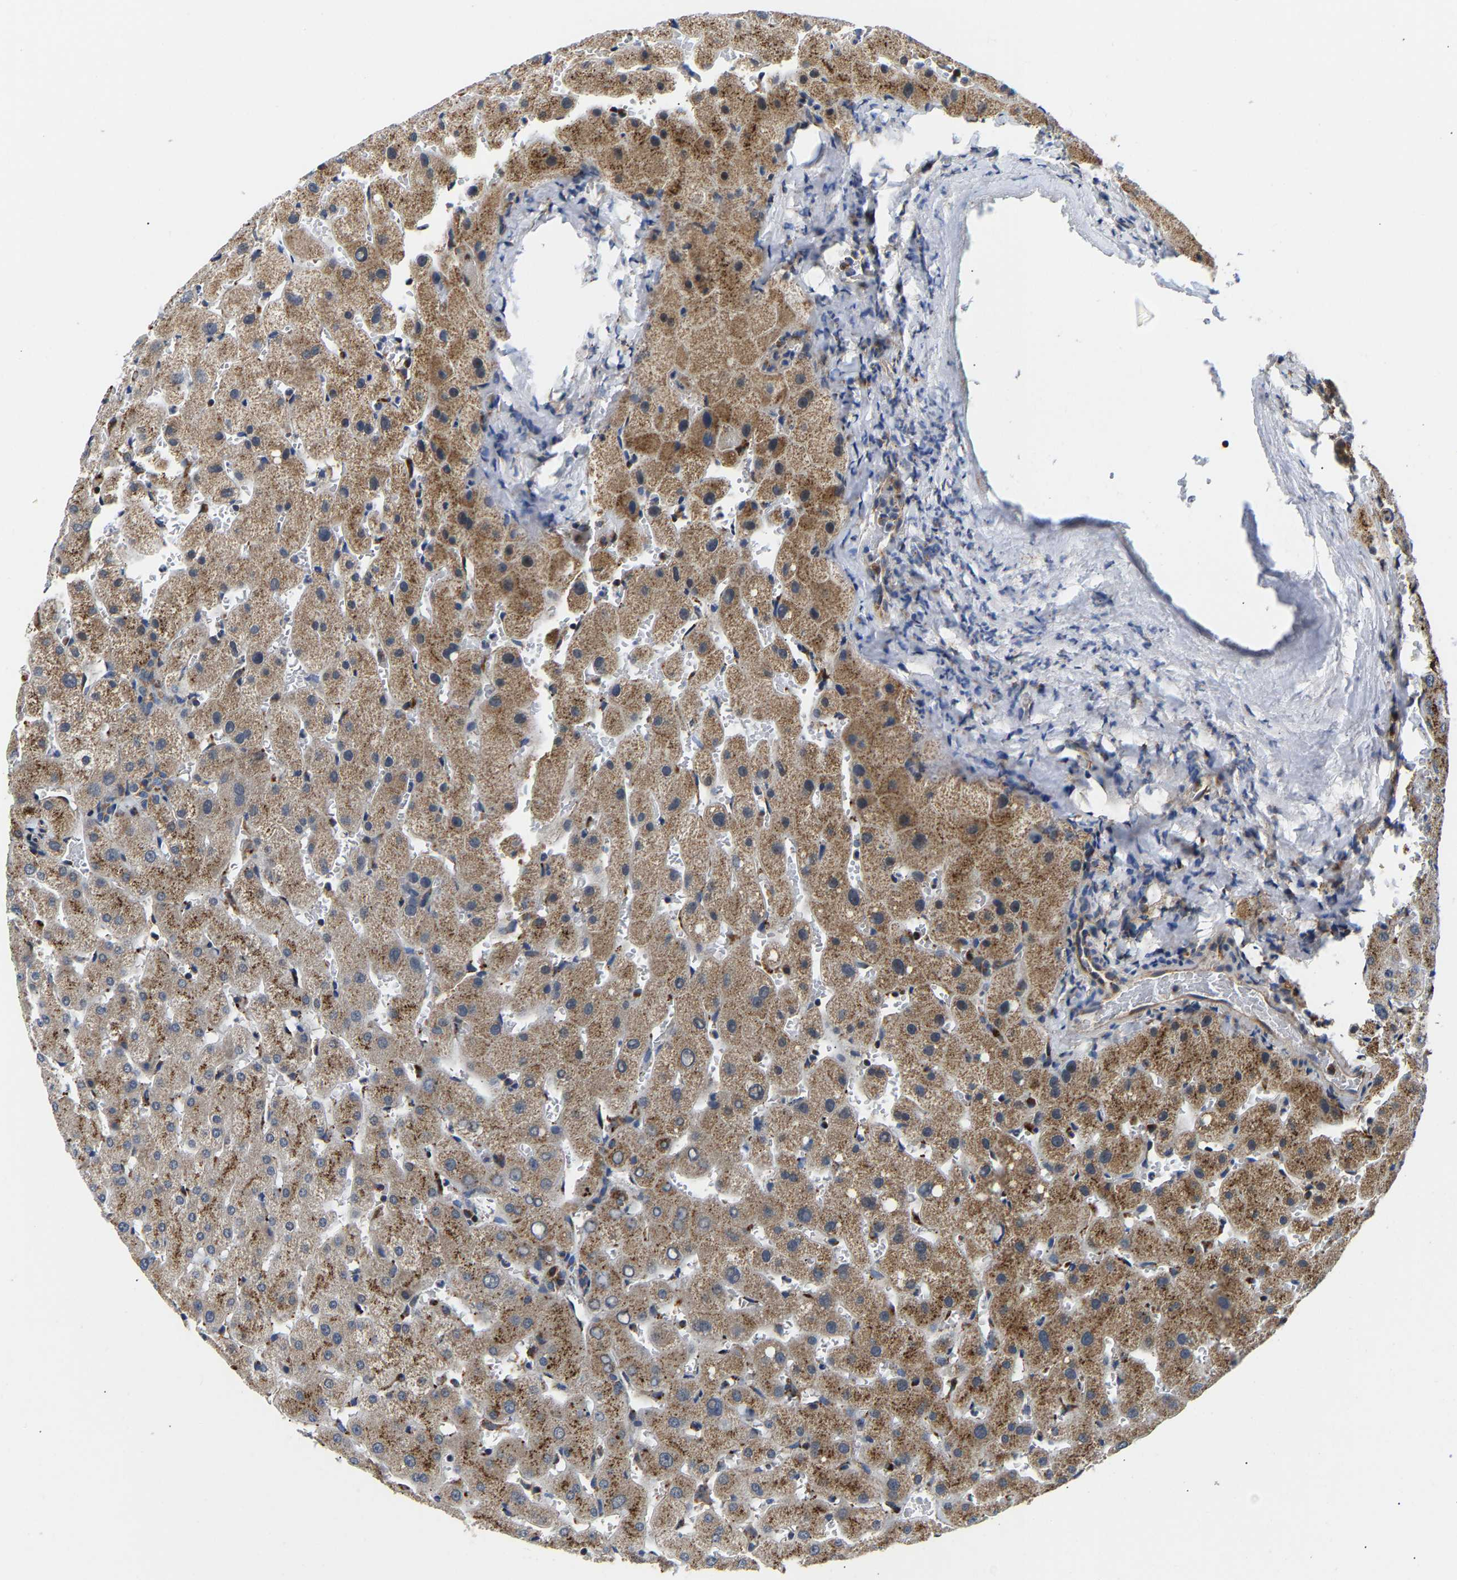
{"staining": {"intensity": "negative", "quantity": "none", "location": "none"}, "tissue": "liver", "cell_type": "Cholangiocytes", "image_type": "normal", "snomed": [{"axis": "morphology", "description": "Normal tissue, NOS"}, {"axis": "topography", "description": "Liver"}], "caption": "High magnification brightfield microscopy of unremarkable liver stained with DAB (brown) and counterstained with hematoxylin (blue): cholangiocytes show no significant positivity. (DAB immunohistochemistry, high magnification).", "gene": "GIMAP7", "patient": {"sex": "female", "age": 63}}